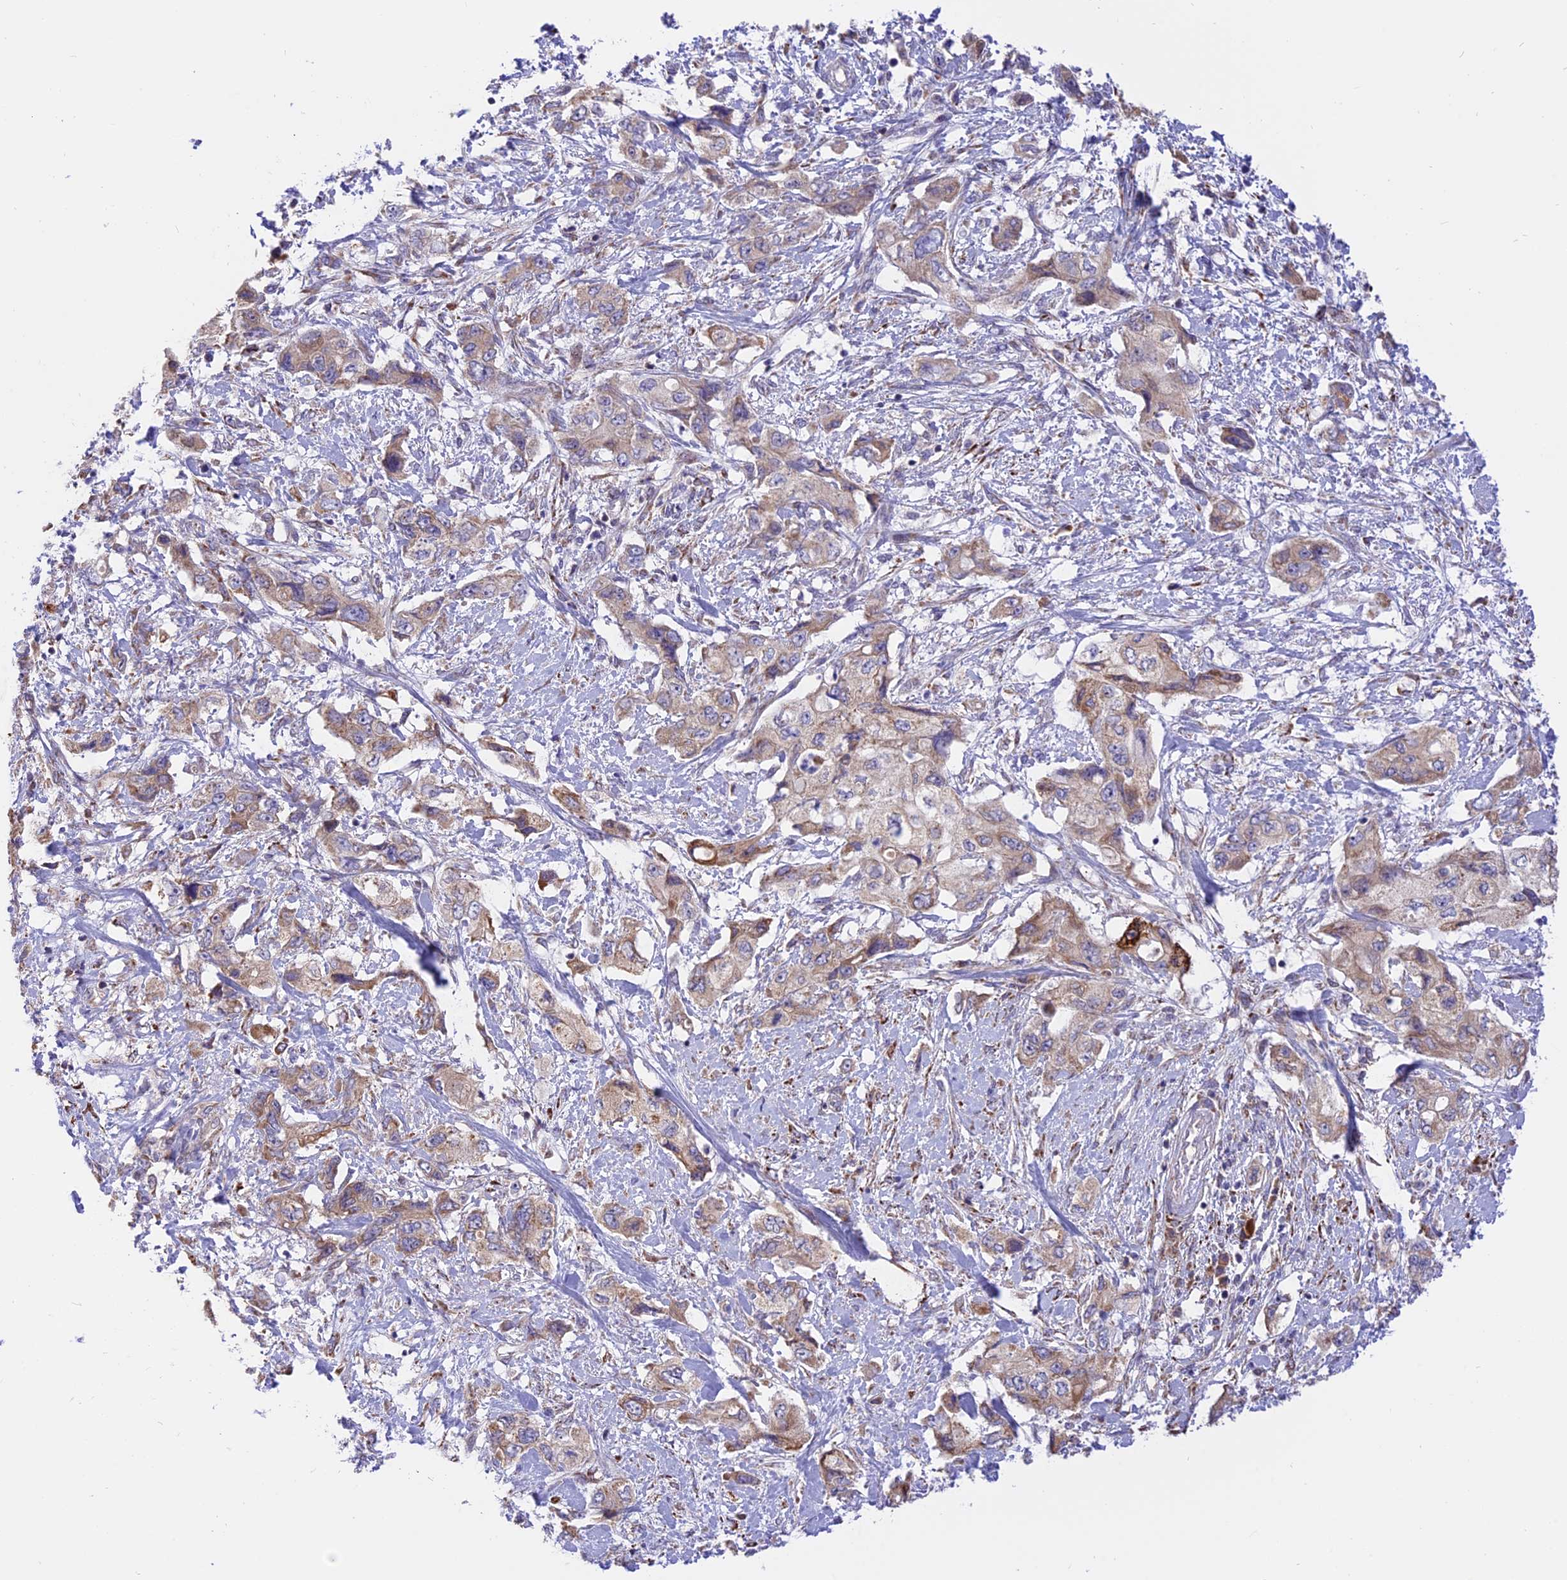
{"staining": {"intensity": "moderate", "quantity": "<25%", "location": "cytoplasmic/membranous"}, "tissue": "pancreatic cancer", "cell_type": "Tumor cells", "image_type": "cancer", "snomed": [{"axis": "morphology", "description": "Adenocarcinoma, NOS"}, {"axis": "topography", "description": "Pancreas"}], "caption": "Immunohistochemical staining of human pancreatic adenocarcinoma shows moderate cytoplasmic/membranous protein expression in approximately <25% of tumor cells.", "gene": "ARMCX6", "patient": {"sex": "female", "age": 73}}